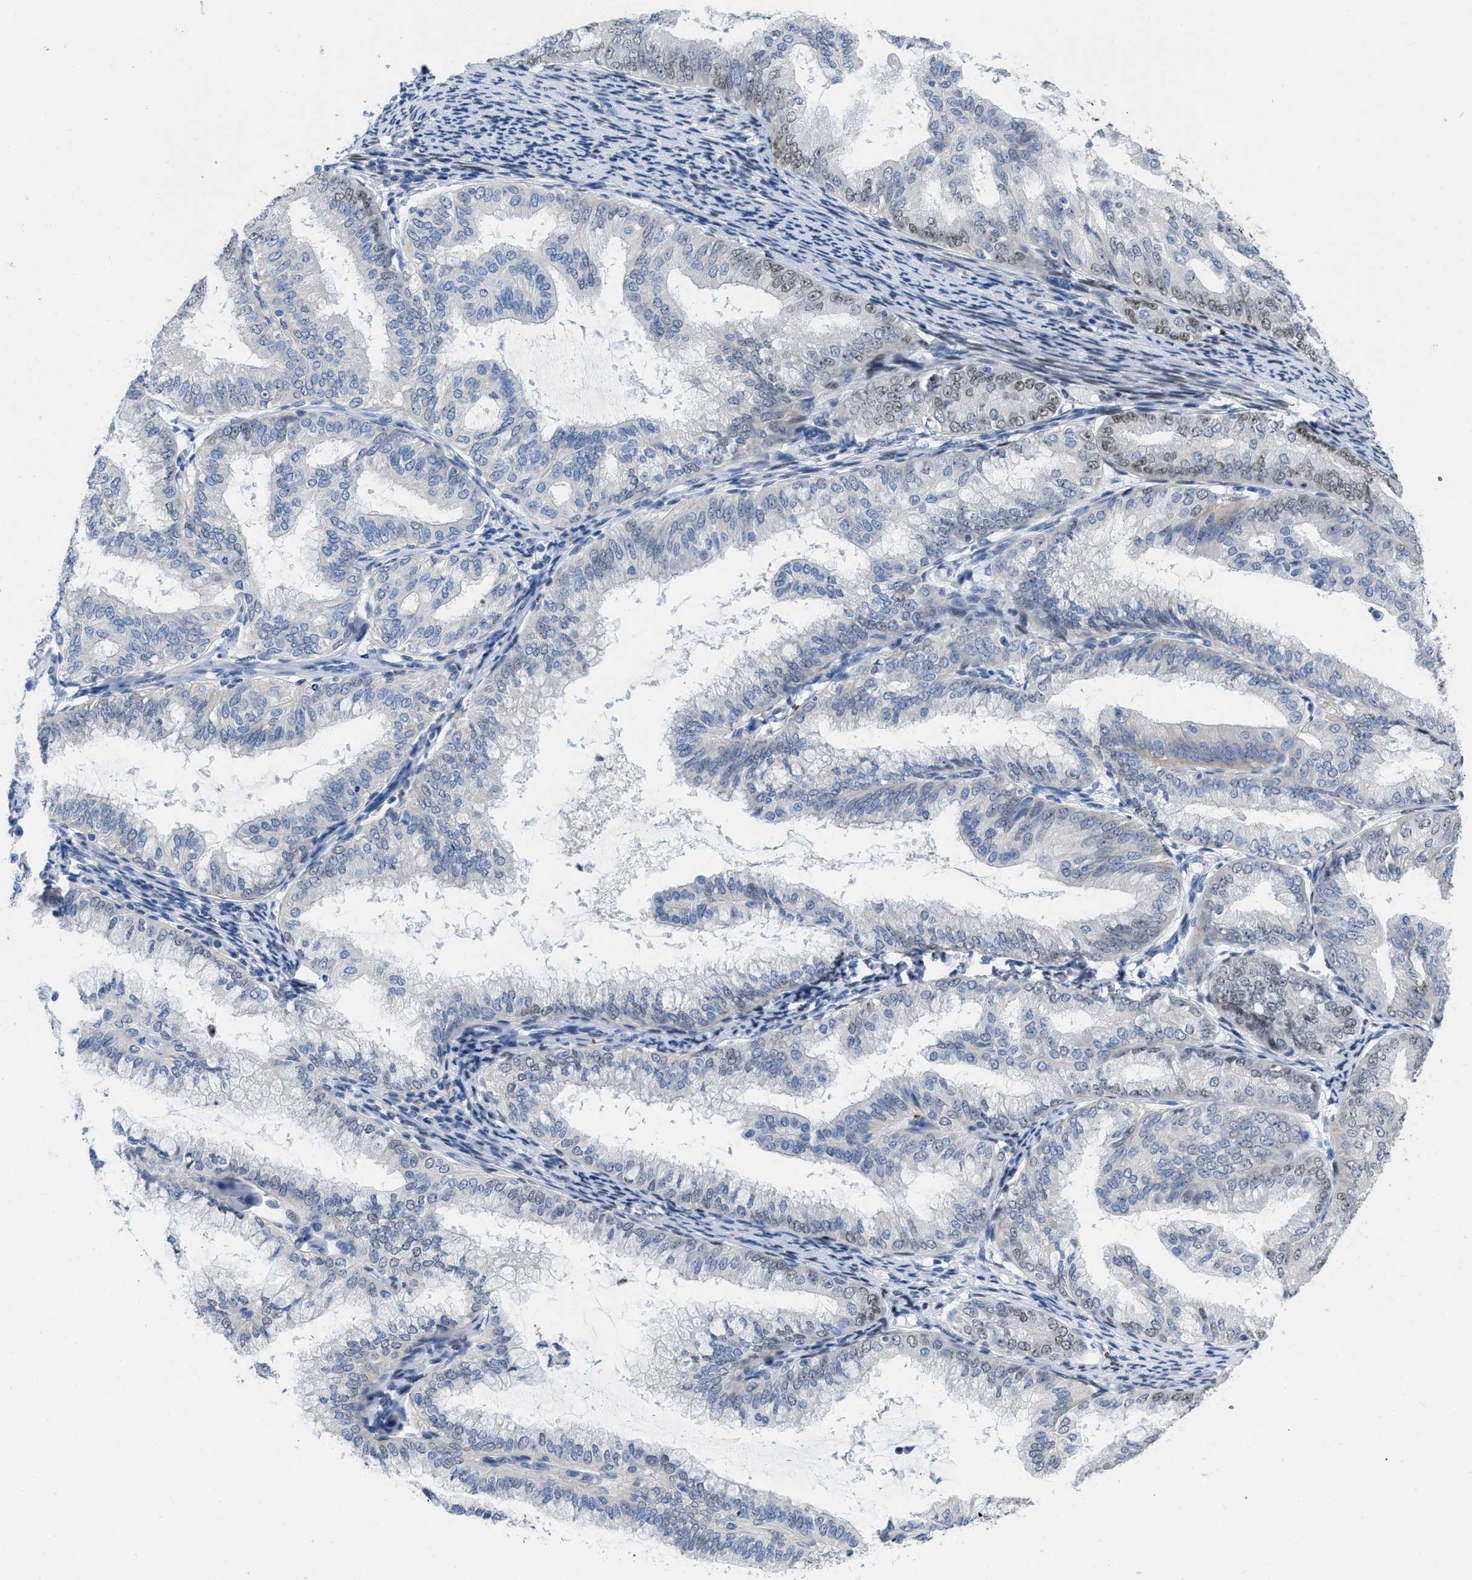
{"staining": {"intensity": "weak", "quantity": "<25%", "location": "nuclear"}, "tissue": "endometrial cancer", "cell_type": "Tumor cells", "image_type": "cancer", "snomed": [{"axis": "morphology", "description": "Adenocarcinoma, NOS"}, {"axis": "topography", "description": "Endometrium"}], "caption": "An IHC histopathology image of endometrial cancer is shown. There is no staining in tumor cells of endometrial cancer.", "gene": "NFIX", "patient": {"sex": "female", "age": 63}}